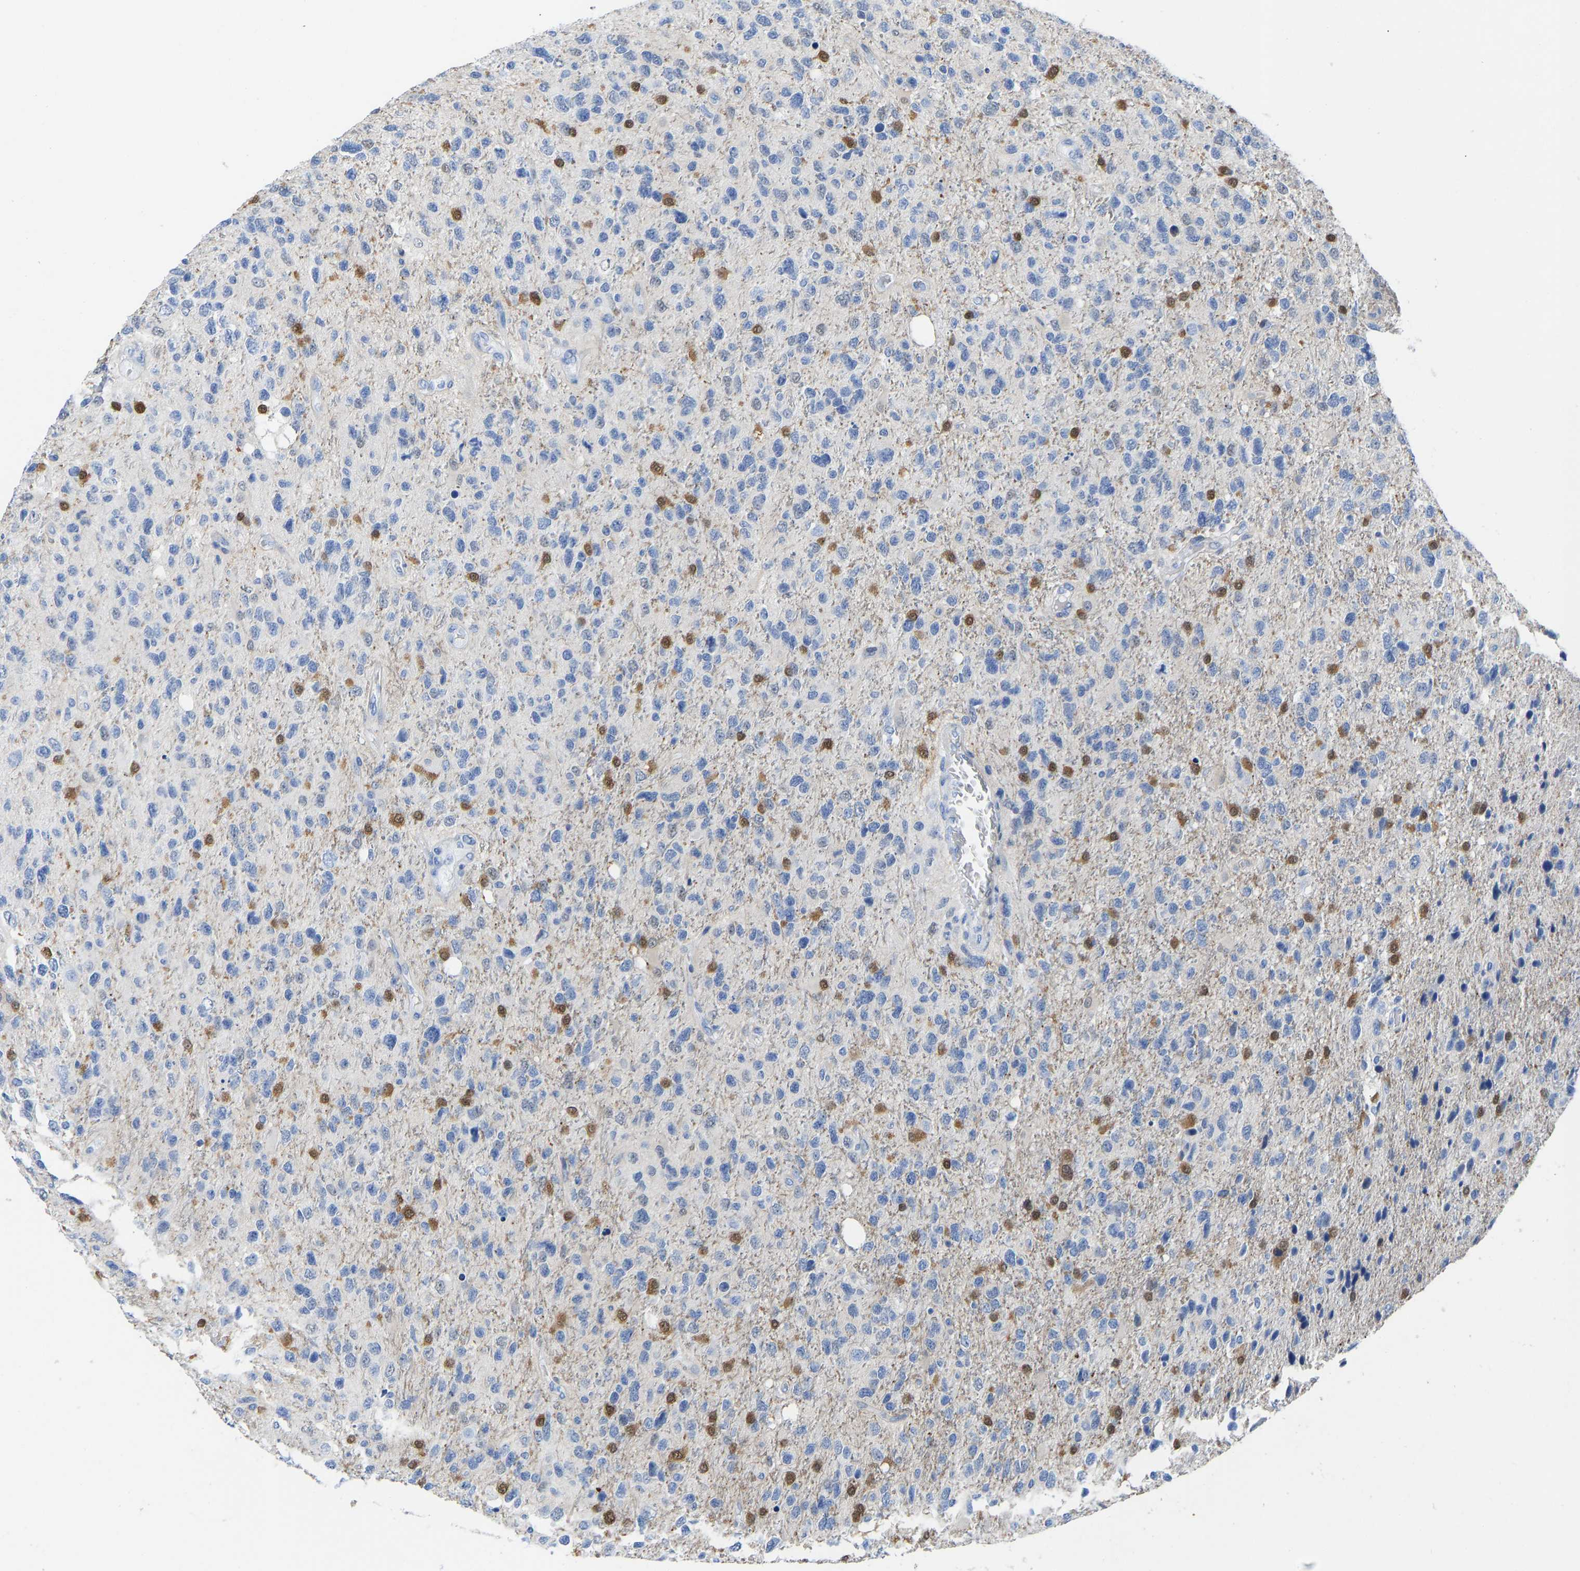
{"staining": {"intensity": "moderate", "quantity": "<25%", "location": "cytoplasmic/membranous,nuclear"}, "tissue": "glioma", "cell_type": "Tumor cells", "image_type": "cancer", "snomed": [{"axis": "morphology", "description": "Glioma, malignant, High grade"}, {"axis": "topography", "description": "Brain"}], "caption": "A brown stain labels moderate cytoplasmic/membranous and nuclear expression of a protein in human glioma tumor cells. (Stains: DAB (3,3'-diaminobenzidine) in brown, nuclei in blue, Microscopy: brightfield microscopy at high magnification).", "gene": "NKAIN3", "patient": {"sex": "female", "age": 58}}